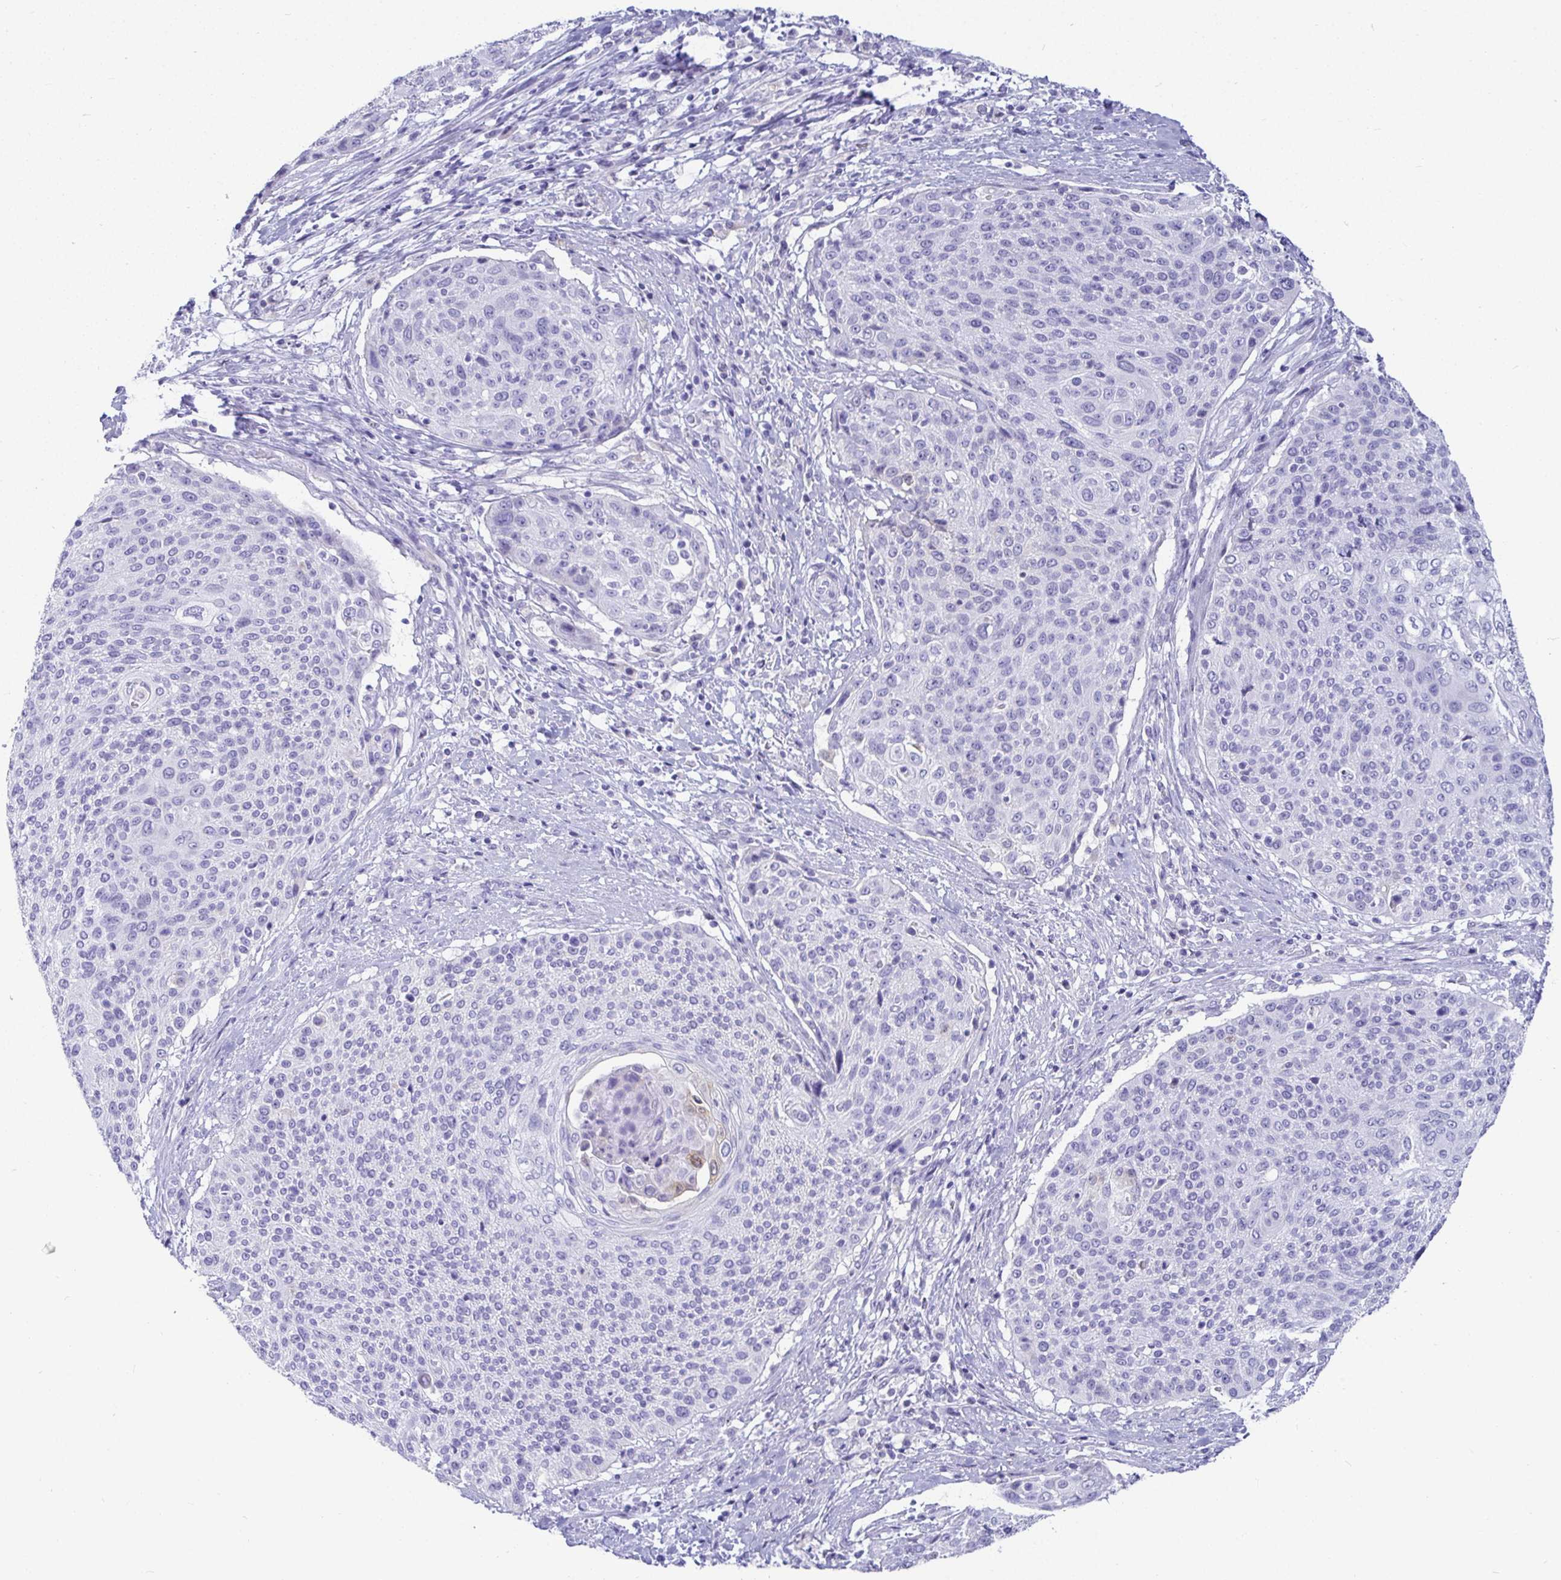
{"staining": {"intensity": "negative", "quantity": "none", "location": "none"}, "tissue": "cervical cancer", "cell_type": "Tumor cells", "image_type": "cancer", "snomed": [{"axis": "morphology", "description": "Squamous cell carcinoma, NOS"}, {"axis": "topography", "description": "Cervix"}], "caption": "Immunohistochemistry micrograph of neoplastic tissue: cervical cancer stained with DAB shows no significant protein expression in tumor cells.", "gene": "TMEM241", "patient": {"sex": "female", "age": 31}}